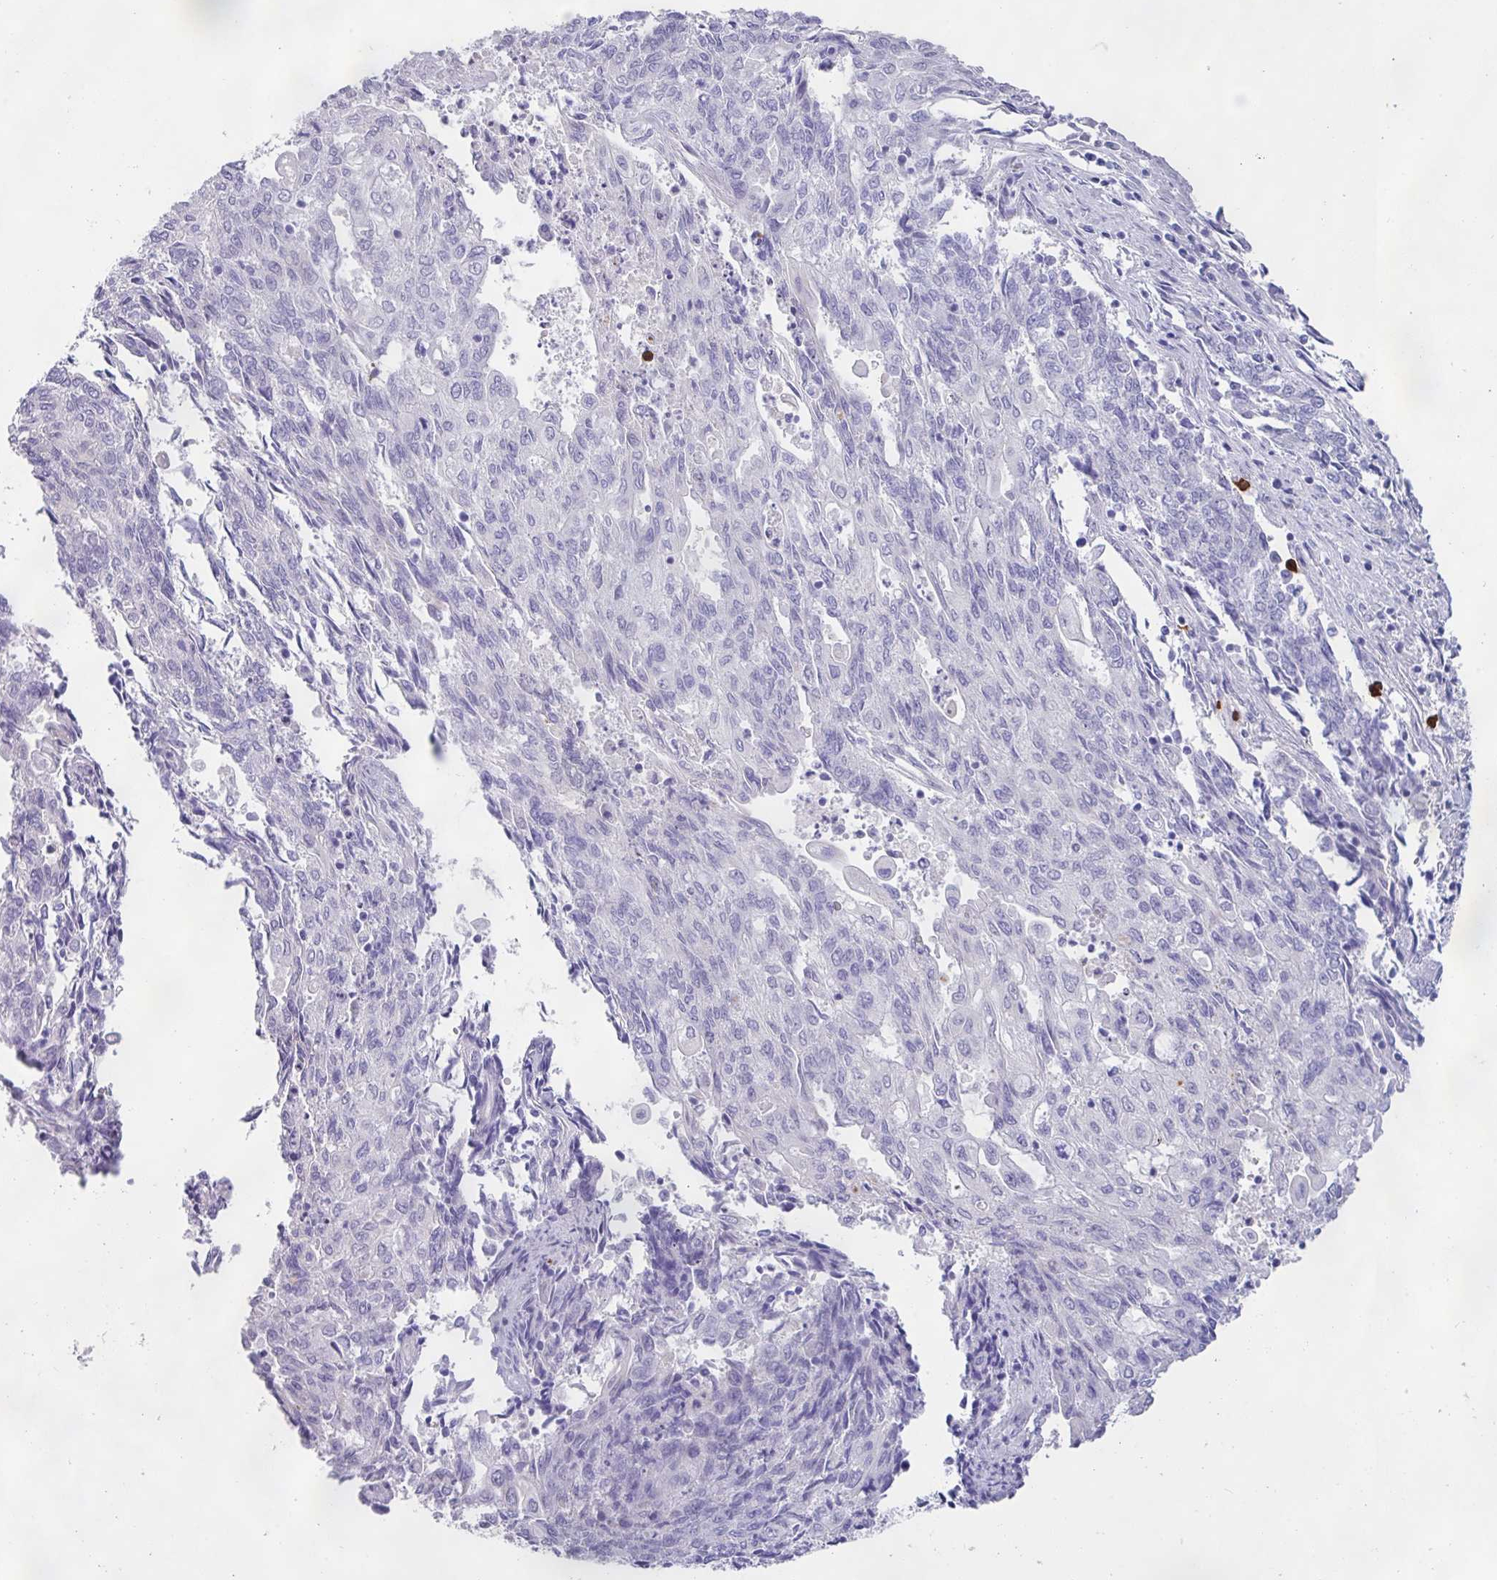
{"staining": {"intensity": "negative", "quantity": "none", "location": "none"}, "tissue": "endometrial cancer", "cell_type": "Tumor cells", "image_type": "cancer", "snomed": [{"axis": "morphology", "description": "Adenocarcinoma, NOS"}, {"axis": "topography", "description": "Endometrium"}], "caption": "Micrograph shows no protein staining in tumor cells of endometrial cancer tissue. The staining is performed using DAB (3,3'-diaminobenzidine) brown chromogen with nuclei counter-stained in using hematoxylin.", "gene": "MRM2", "patient": {"sex": "female", "age": 54}}